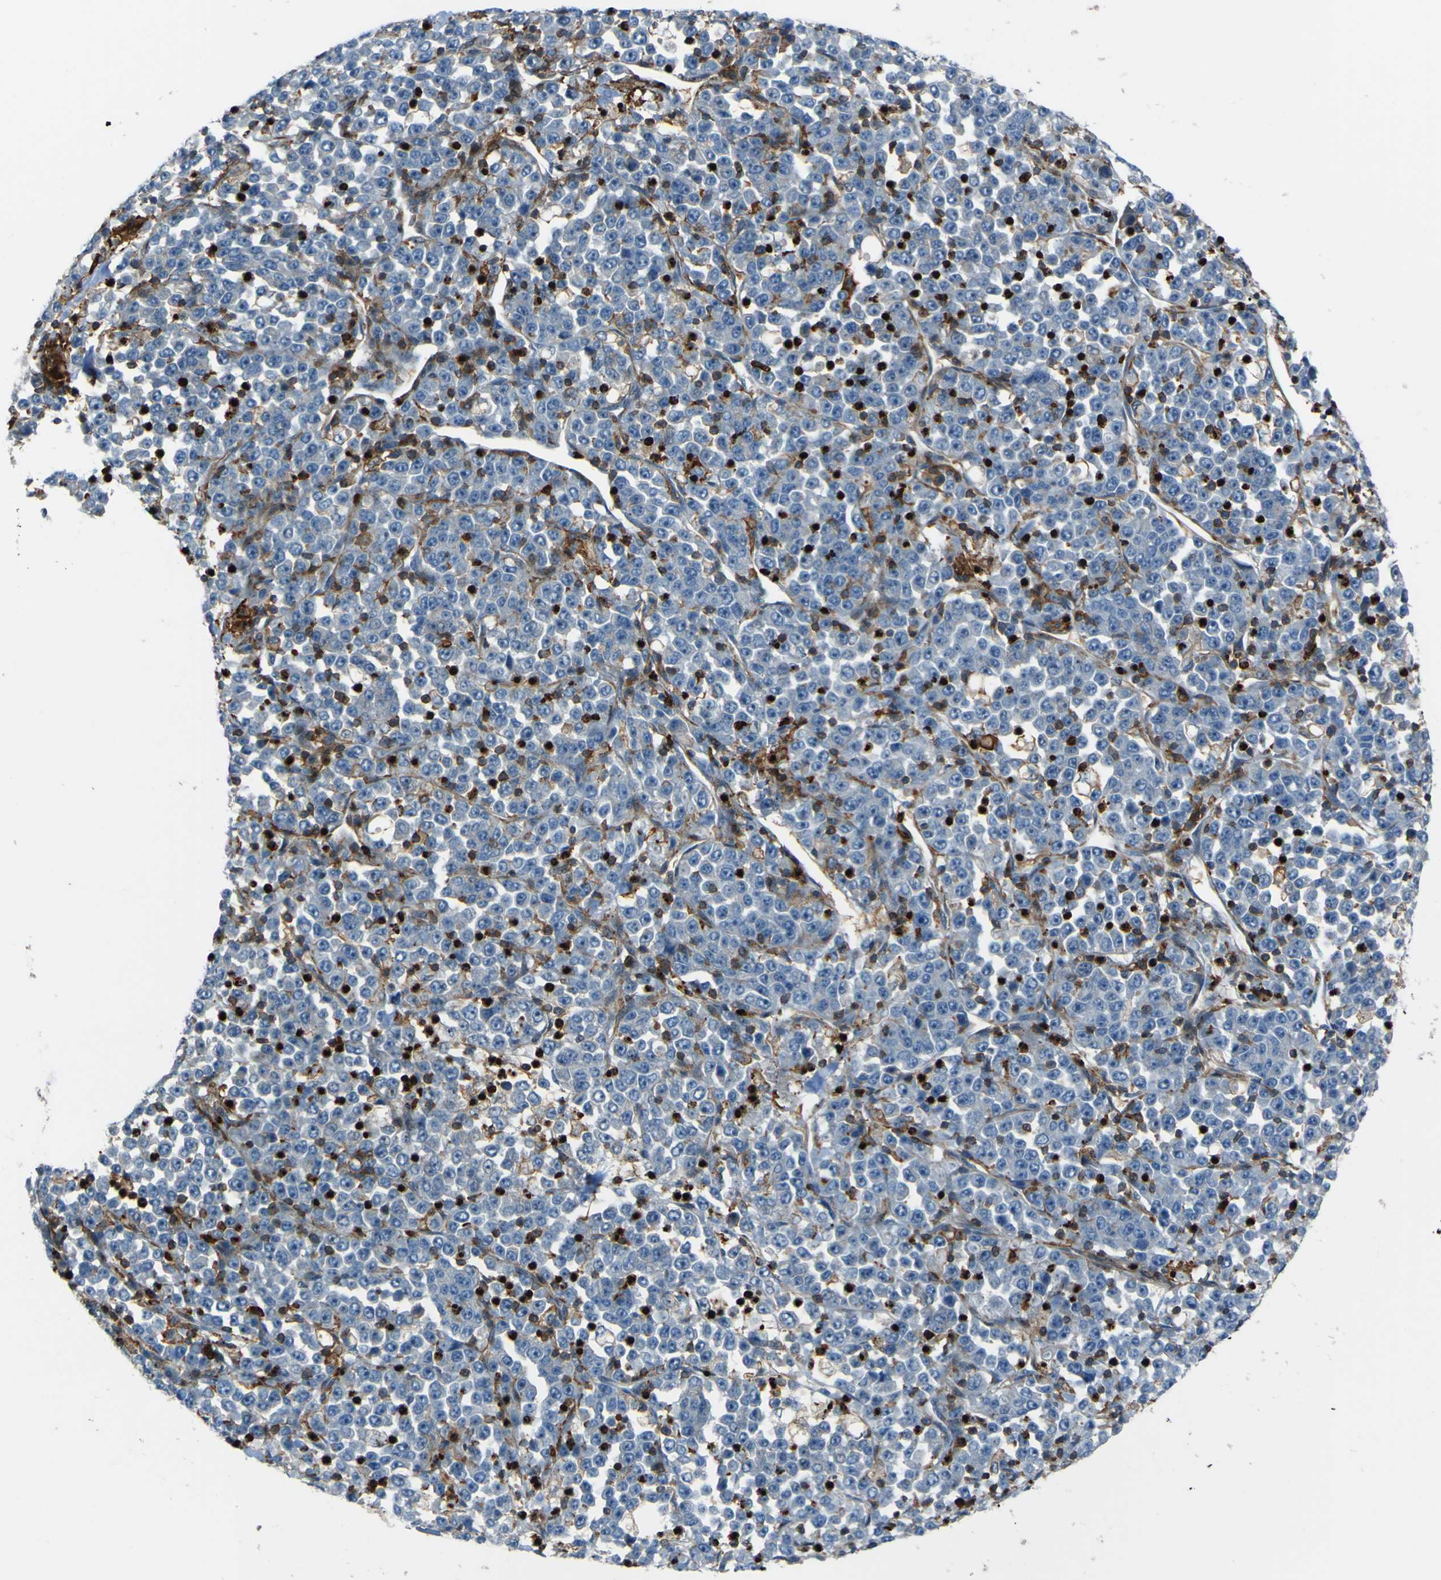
{"staining": {"intensity": "negative", "quantity": "none", "location": "none"}, "tissue": "stomach cancer", "cell_type": "Tumor cells", "image_type": "cancer", "snomed": [{"axis": "morphology", "description": "Normal tissue, NOS"}, {"axis": "morphology", "description": "Adenocarcinoma, NOS"}, {"axis": "topography", "description": "Stomach, upper"}, {"axis": "topography", "description": "Stomach"}], "caption": "Tumor cells show no significant staining in stomach adenocarcinoma. (DAB immunohistochemistry (IHC) visualized using brightfield microscopy, high magnification).", "gene": "PCDHB5", "patient": {"sex": "male", "age": 59}}